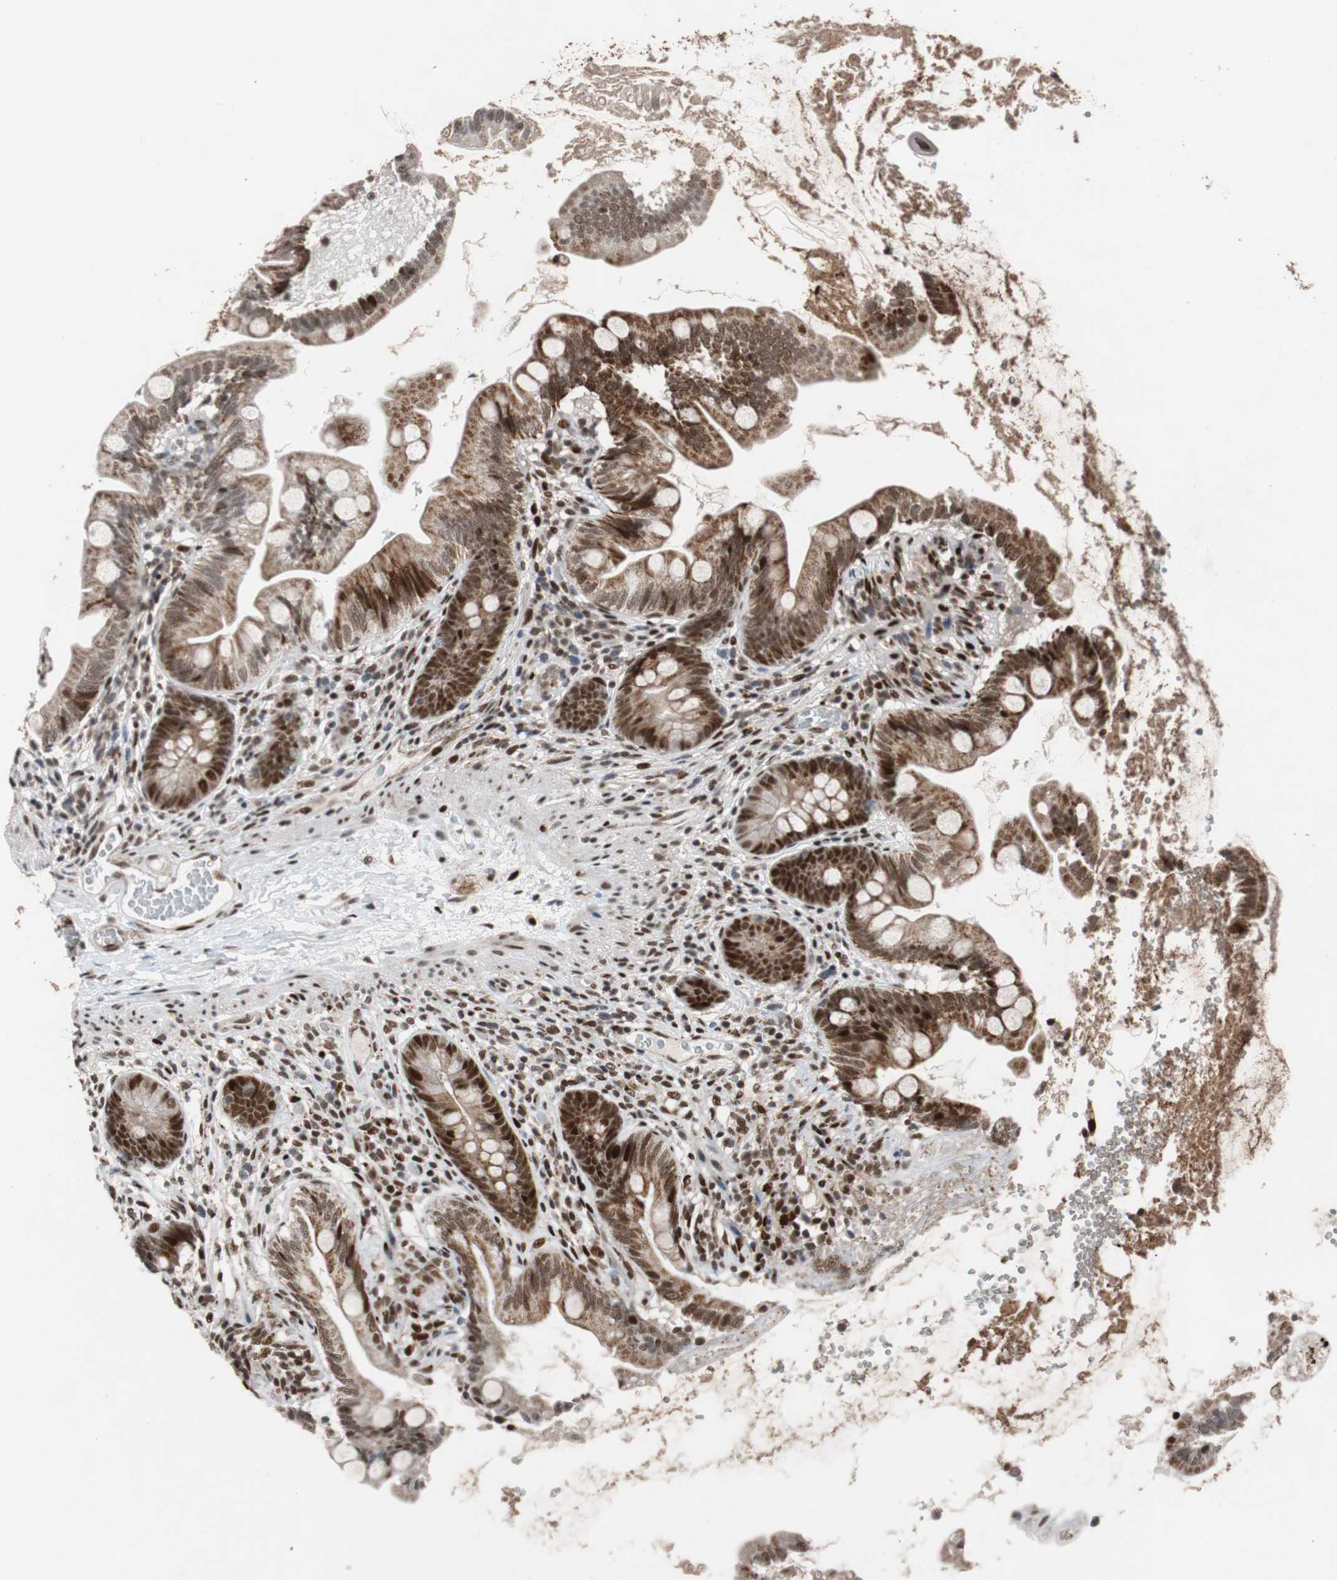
{"staining": {"intensity": "strong", "quantity": ">75%", "location": "cytoplasmic/membranous,nuclear"}, "tissue": "small intestine", "cell_type": "Glandular cells", "image_type": "normal", "snomed": [{"axis": "morphology", "description": "Normal tissue, NOS"}, {"axis": "topography", "description": "Small intestine"}], "caption": "A brown stain highlights strong cytoplasmic/membranous,nuclear staining of a protein in glandular cells of normal small intestine.", "gene": "NBL1", "patient": {"sex": "female", "age": 56}}